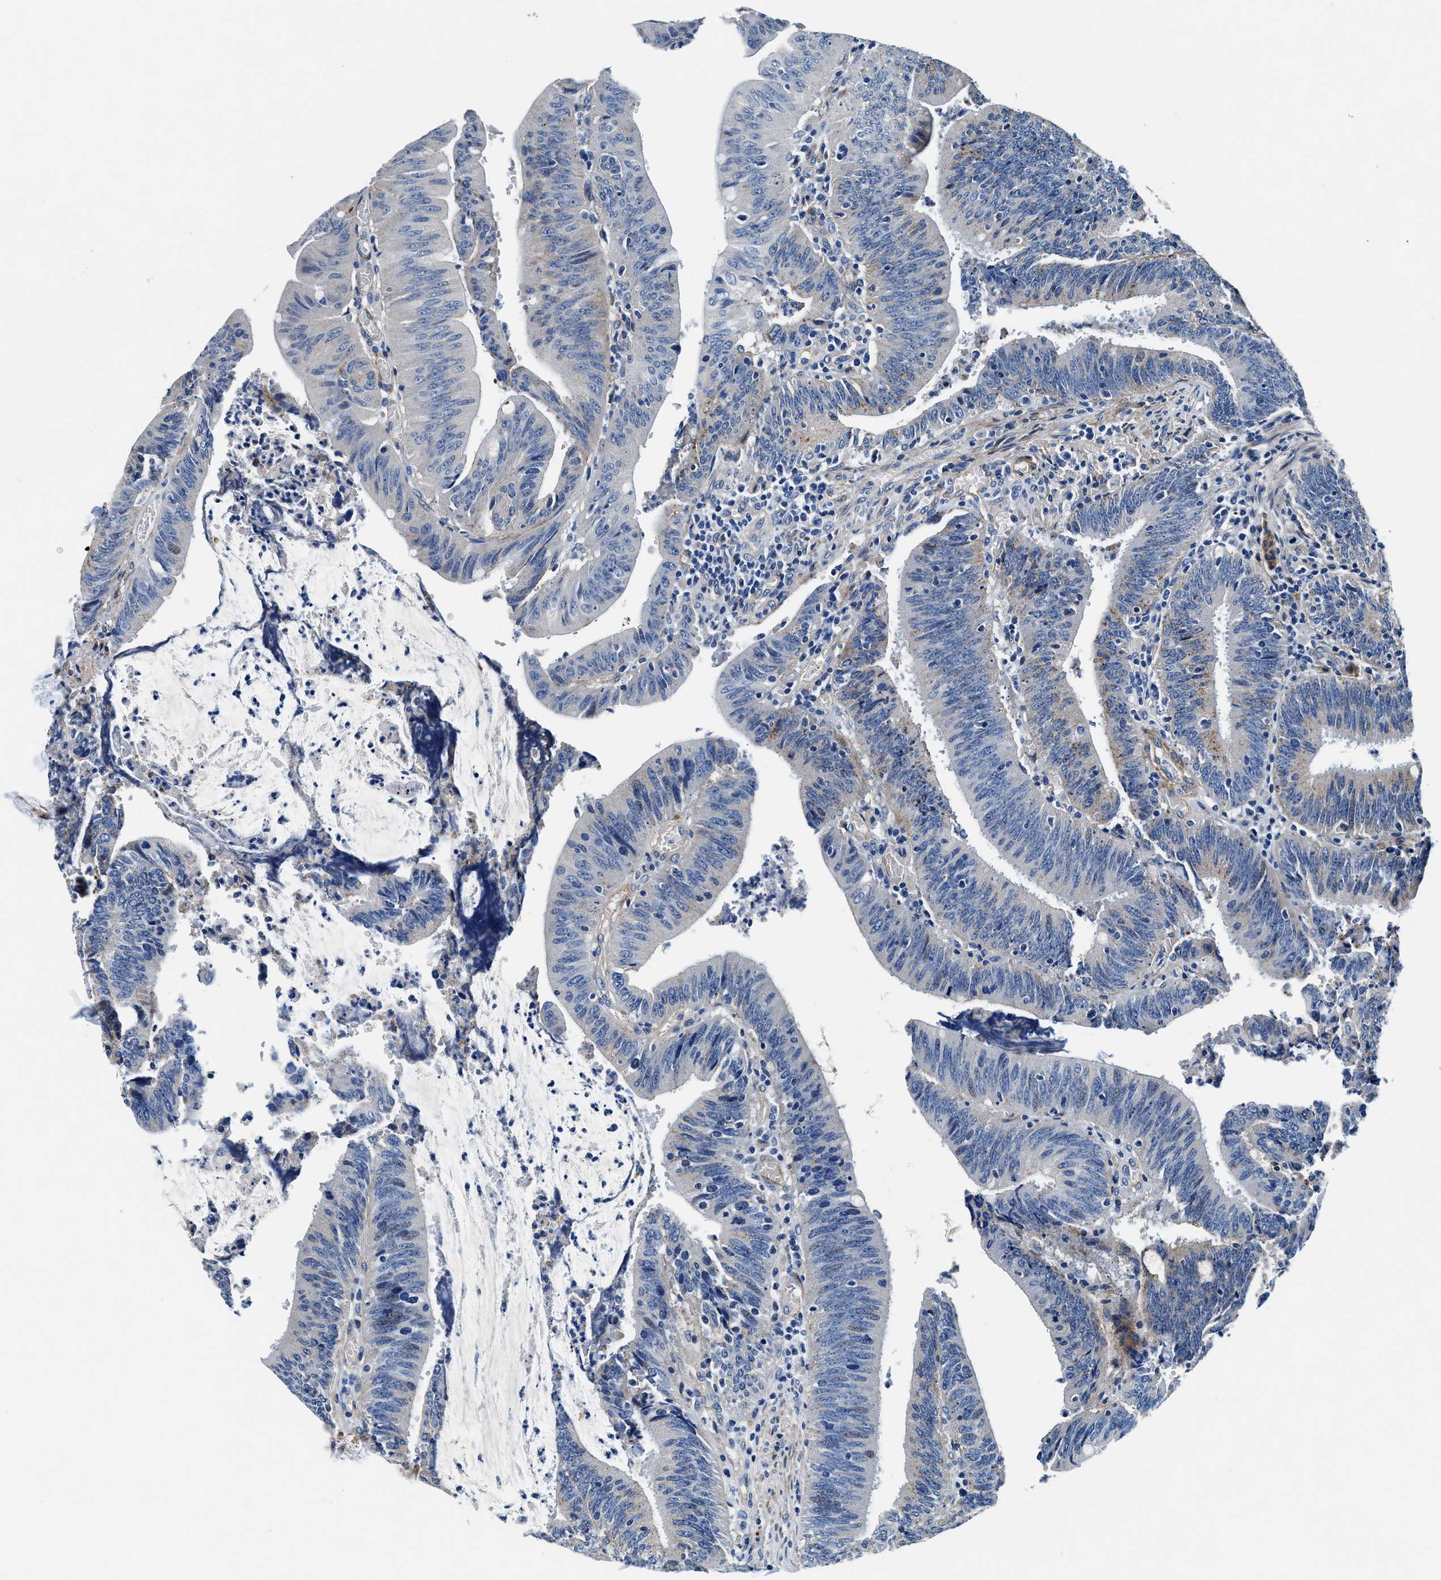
{"staining": {"intensity": "negative", "quantity": "none", "location": "none"}, "tissue": "colorectal cancer", "cell_type": "Tumor cells", "image_type": "cancer", "snomed": [{"axis": "morphology", "description": "Normal tissue, NOS"}, {"axis": "morphology", "description": "Adenocarcinoma, NOS"}, {"axis": "topography", "description": "Rectum"}], "caption": "Tumor cells show no significant protein staining in colorectal cancer (adenocarcinoma).", "gene": "DAG1", "patient": {"sex": "female", "age": 66}}